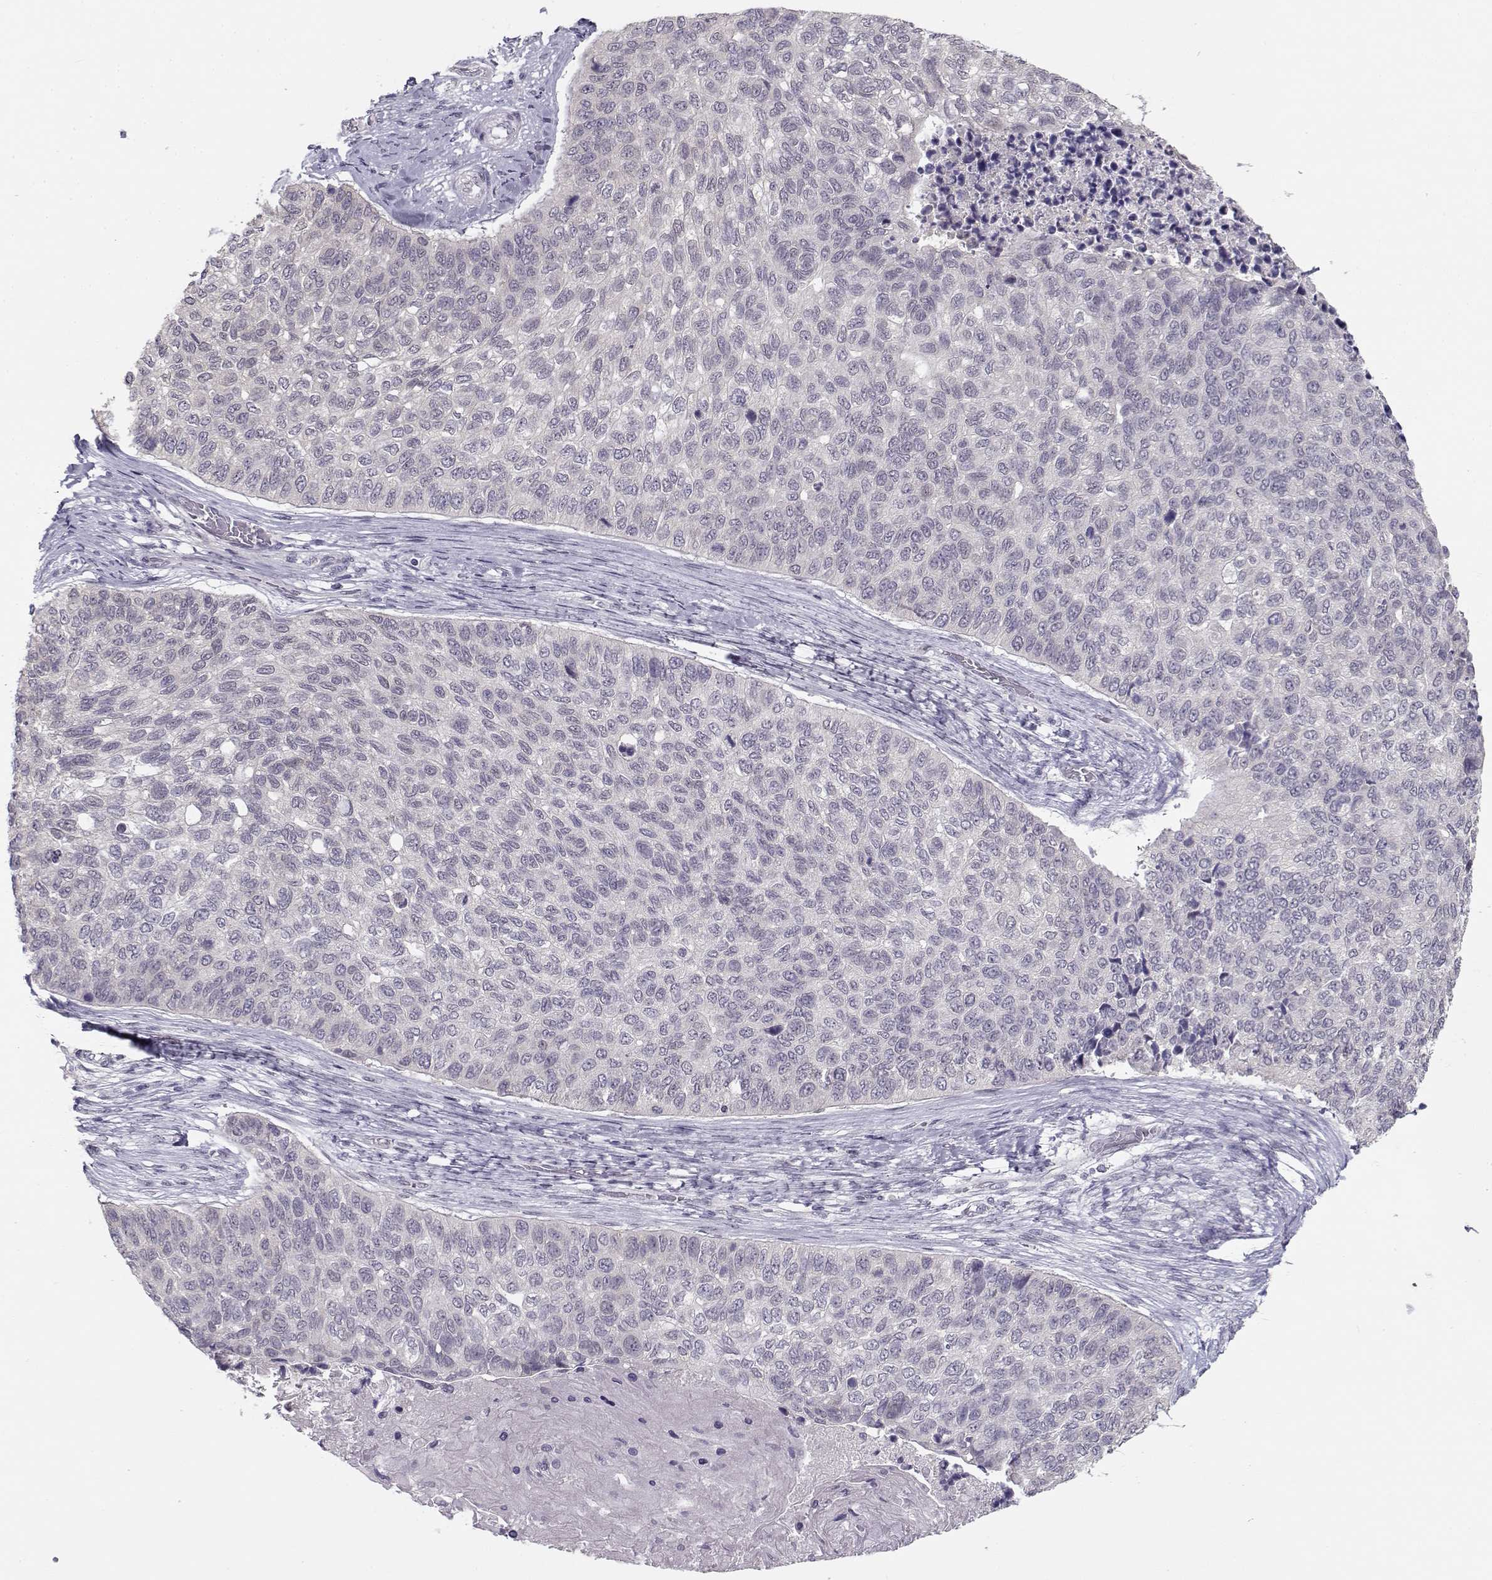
{"staining": {"intensity": "negative", "quantity": "none", "location": "none"}, "tissue": "lung cancer", "cell_type": "Tumor cells", "image_type": "cancer", "snomed": [{"axis": "morphology", "description": "Squamous cell carcinoma, NOS"}, {"axis": "topography", "description": "Lung"}], "caption": "Tumor cells show no significant staining in lung cancer. (Immunohistochemistry, brightfield microscopy, high magnification).", "gene": "C16orf86", "patient": {"sex": "male", "age": 69}}